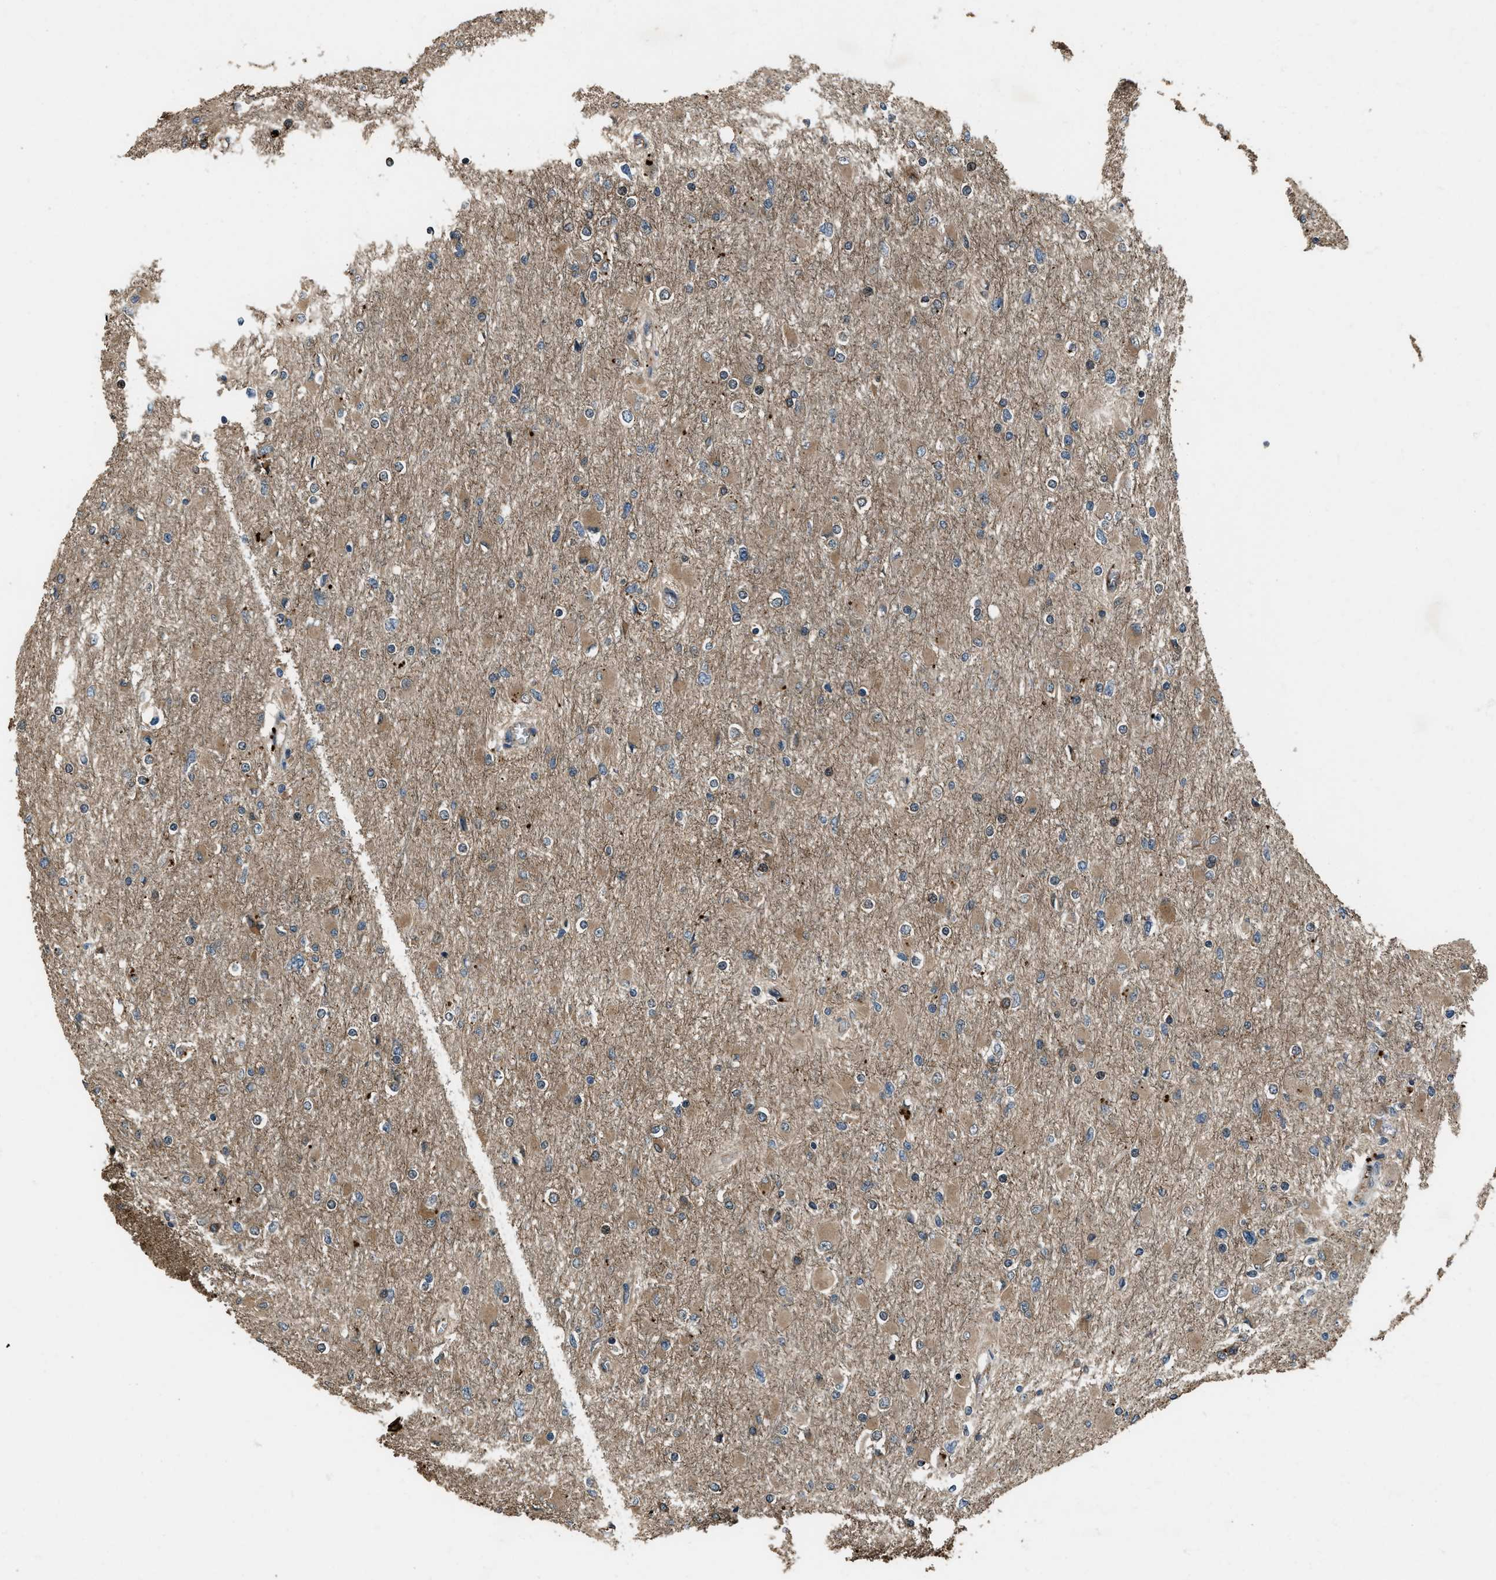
{"staining": {"intensity": "weak", "quantity": ">75%", "location": "cytoplasmic/membranous"}, "tissue": "glioma", "cell_type": "Tumor cells", "image_type": "cancer", "snomed": [{"axis": "morphology", "description": "Glioma, malignant, High grade"}, {"axis": "topography", "description": "Cerebral cortex"}], "caption": "Protein staining displays weak cytoplasmic/membranous staining in about >75% of tumor cells in malignant high-grade glioma.", "gene": "IRAK4", "patient": {"sex": "female", "age": 36}}